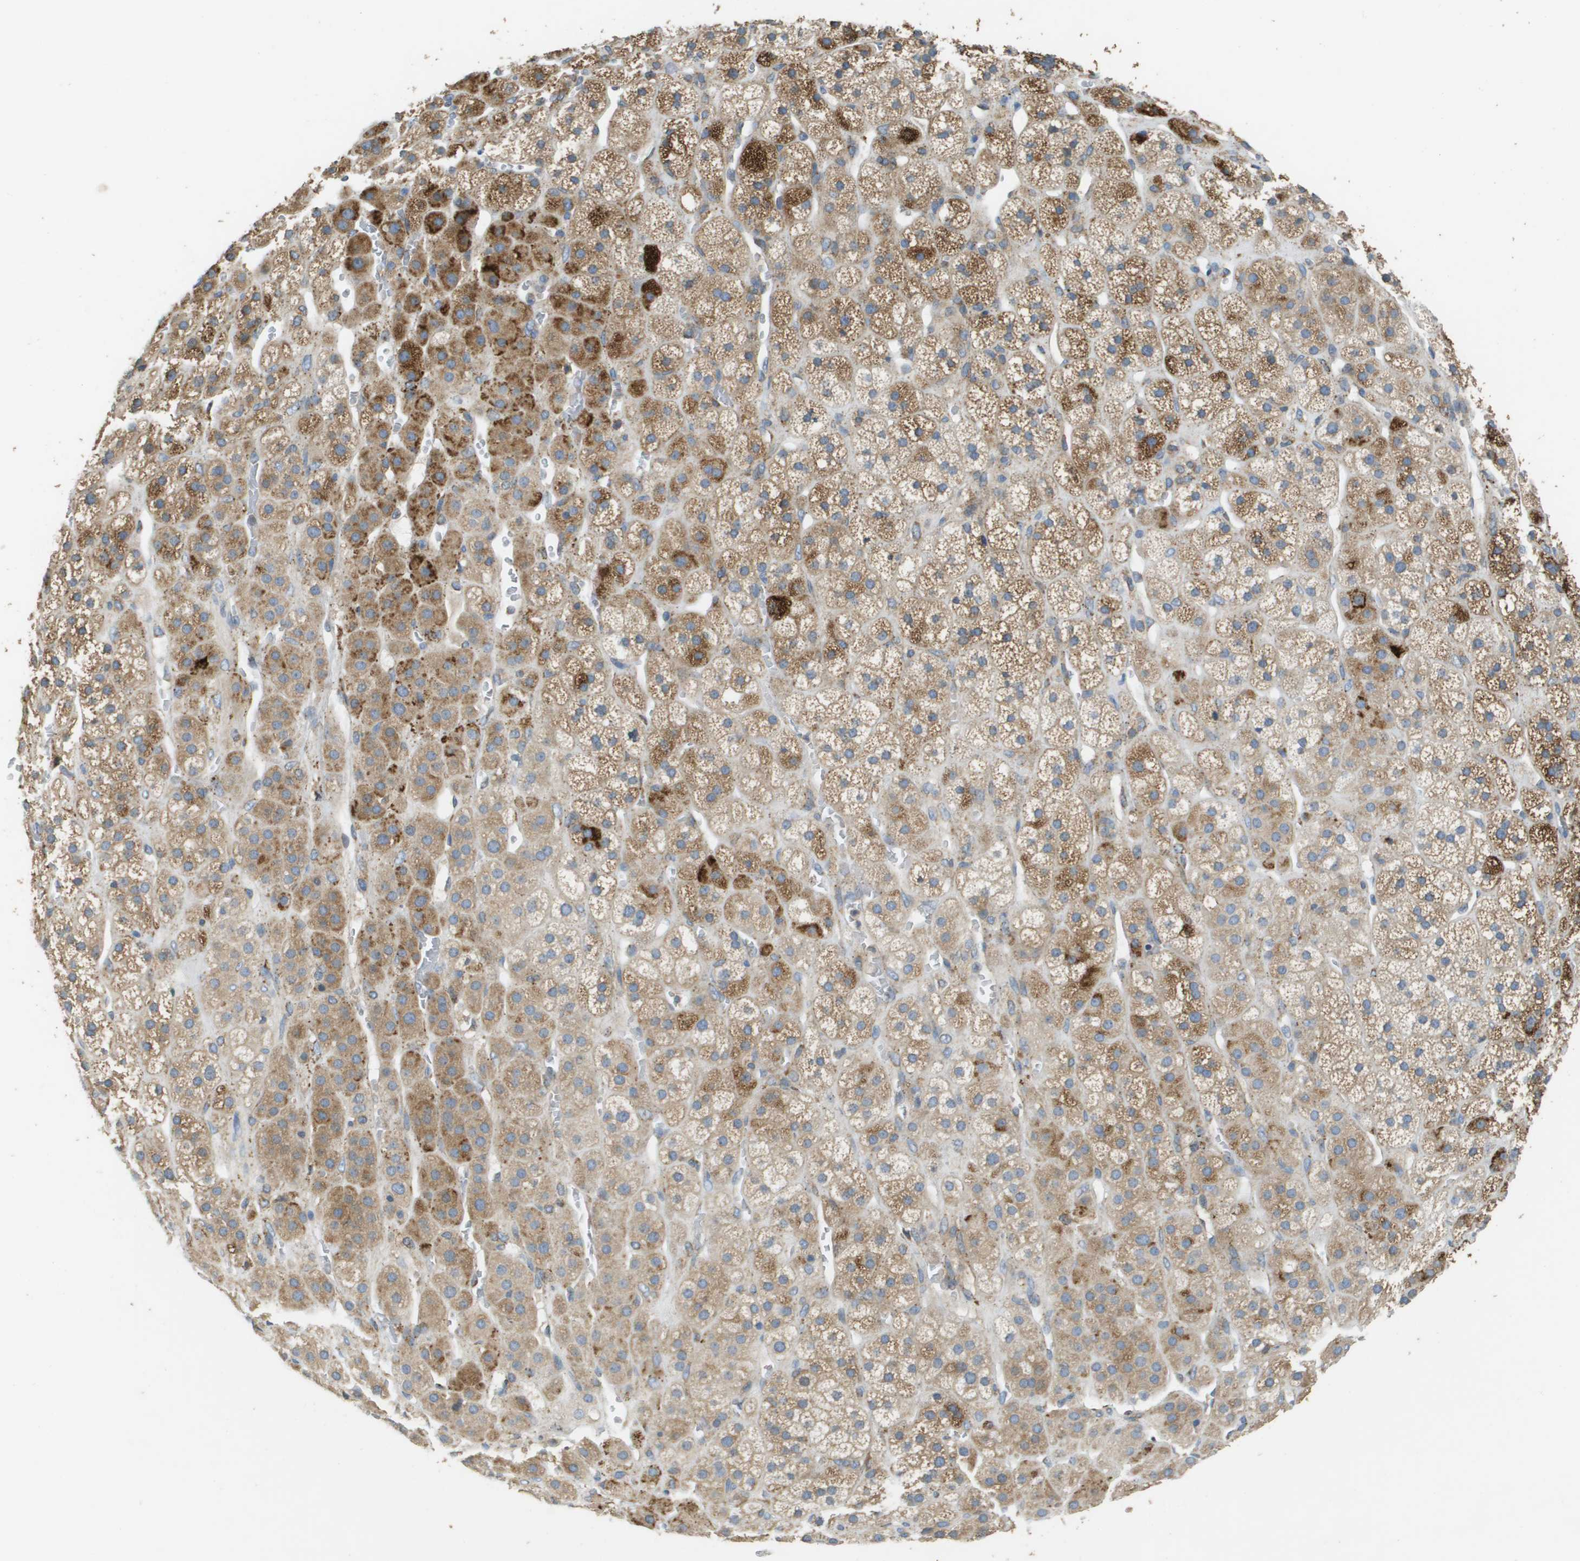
{"staining": {"intensity": "strong", "quantity": ">75%", "location": "cytoplasmic/membranous"}, "tissue": "adrenal gland", "cell_type": "Glandular cells", "image_type": "normal", "snomed": [{"axis": "morphology", "description": "Normal tissue, NOS"}, {"axis": "topography", "description": "Adrenal gland"}], "caption": "IHC (DAB (3,3'-diaminobenzidine)) staining of unremarkable human adrenal gland reveals strong cytoplasmic/membranous protein staining in about >75% of glandular cells.", "gene": "CASP10", "patient": {"sex": "male", "age": 56}}